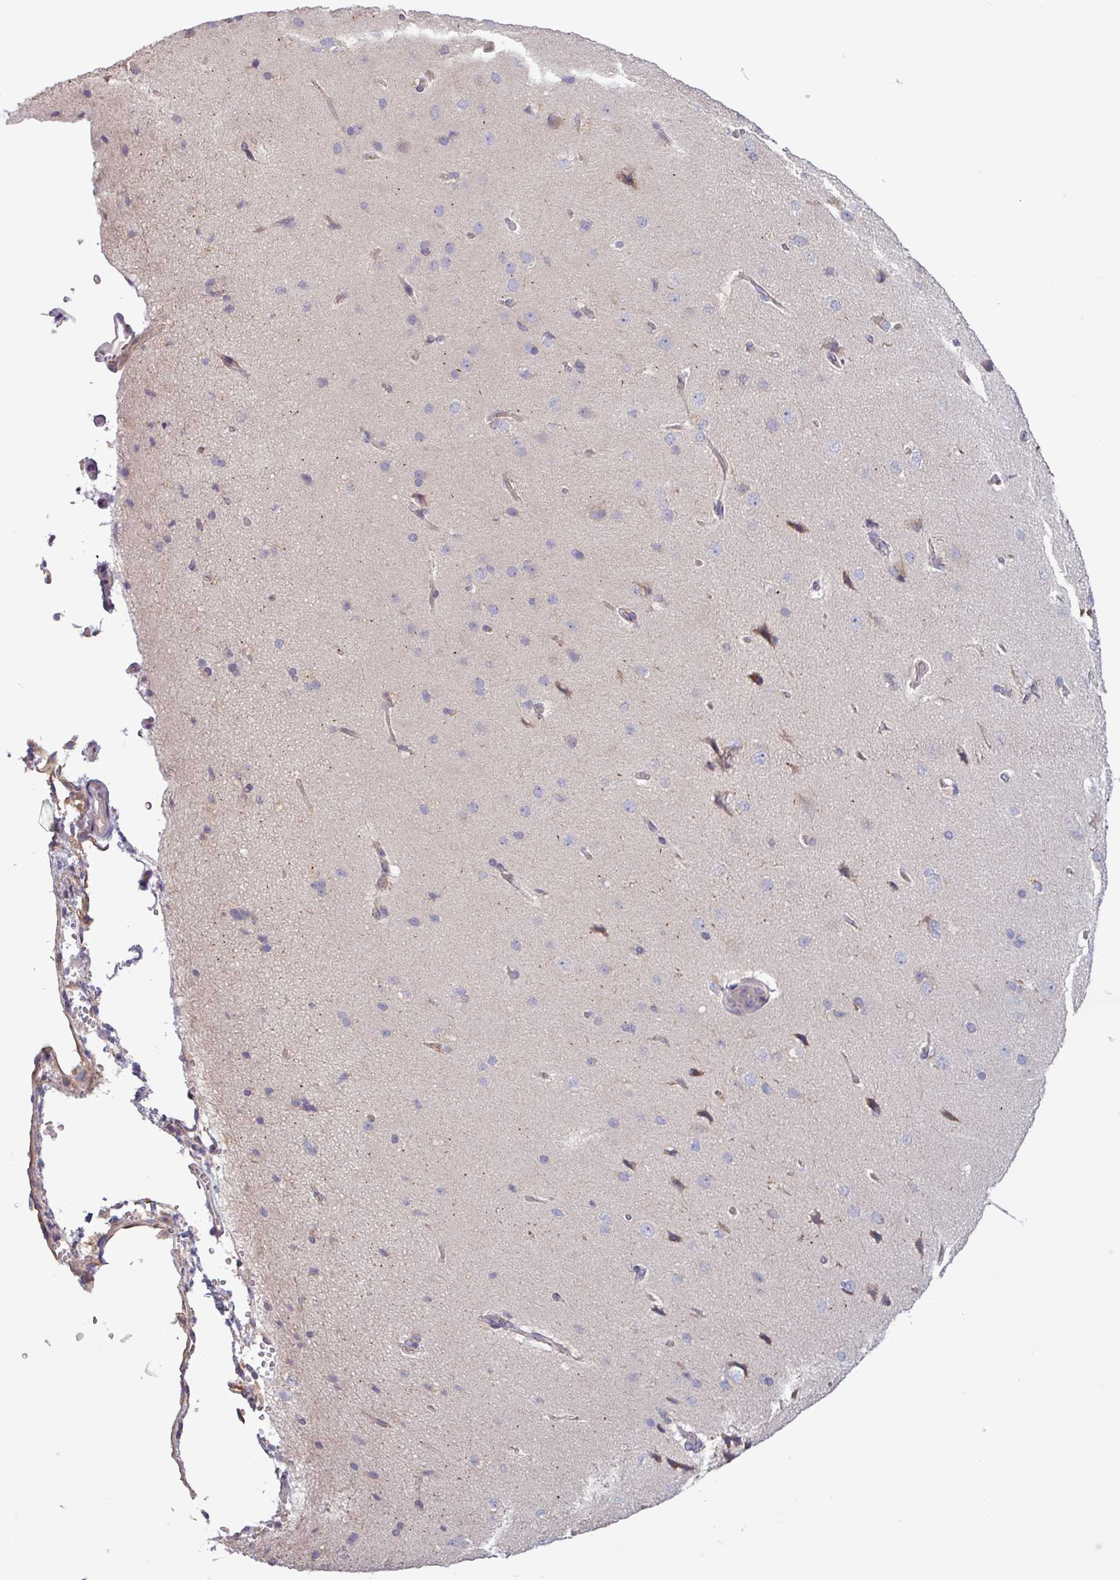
{"staining": {"intensity": "negative", "quantity": "none", "location": "none"}, "tissue": "cerebral cortex", "cell_type": "Endothelial cells", "image_type": "normal", "snomed": [{"axis": "morphology", "description": "Normal tissue, NOS"}, {"axis": "topography", "description": "Cerebral cortex"}], "caption": "Cerebral cortex was stained to show a protein in brown. There is no significant positivity in endothelial cells. (Brightfield microscopy of DAB (3,3'-diaminobenzidine) IHC at high magnification).", "gene": "PLIN2", "patient": {"sex": "male", "age": 62}}